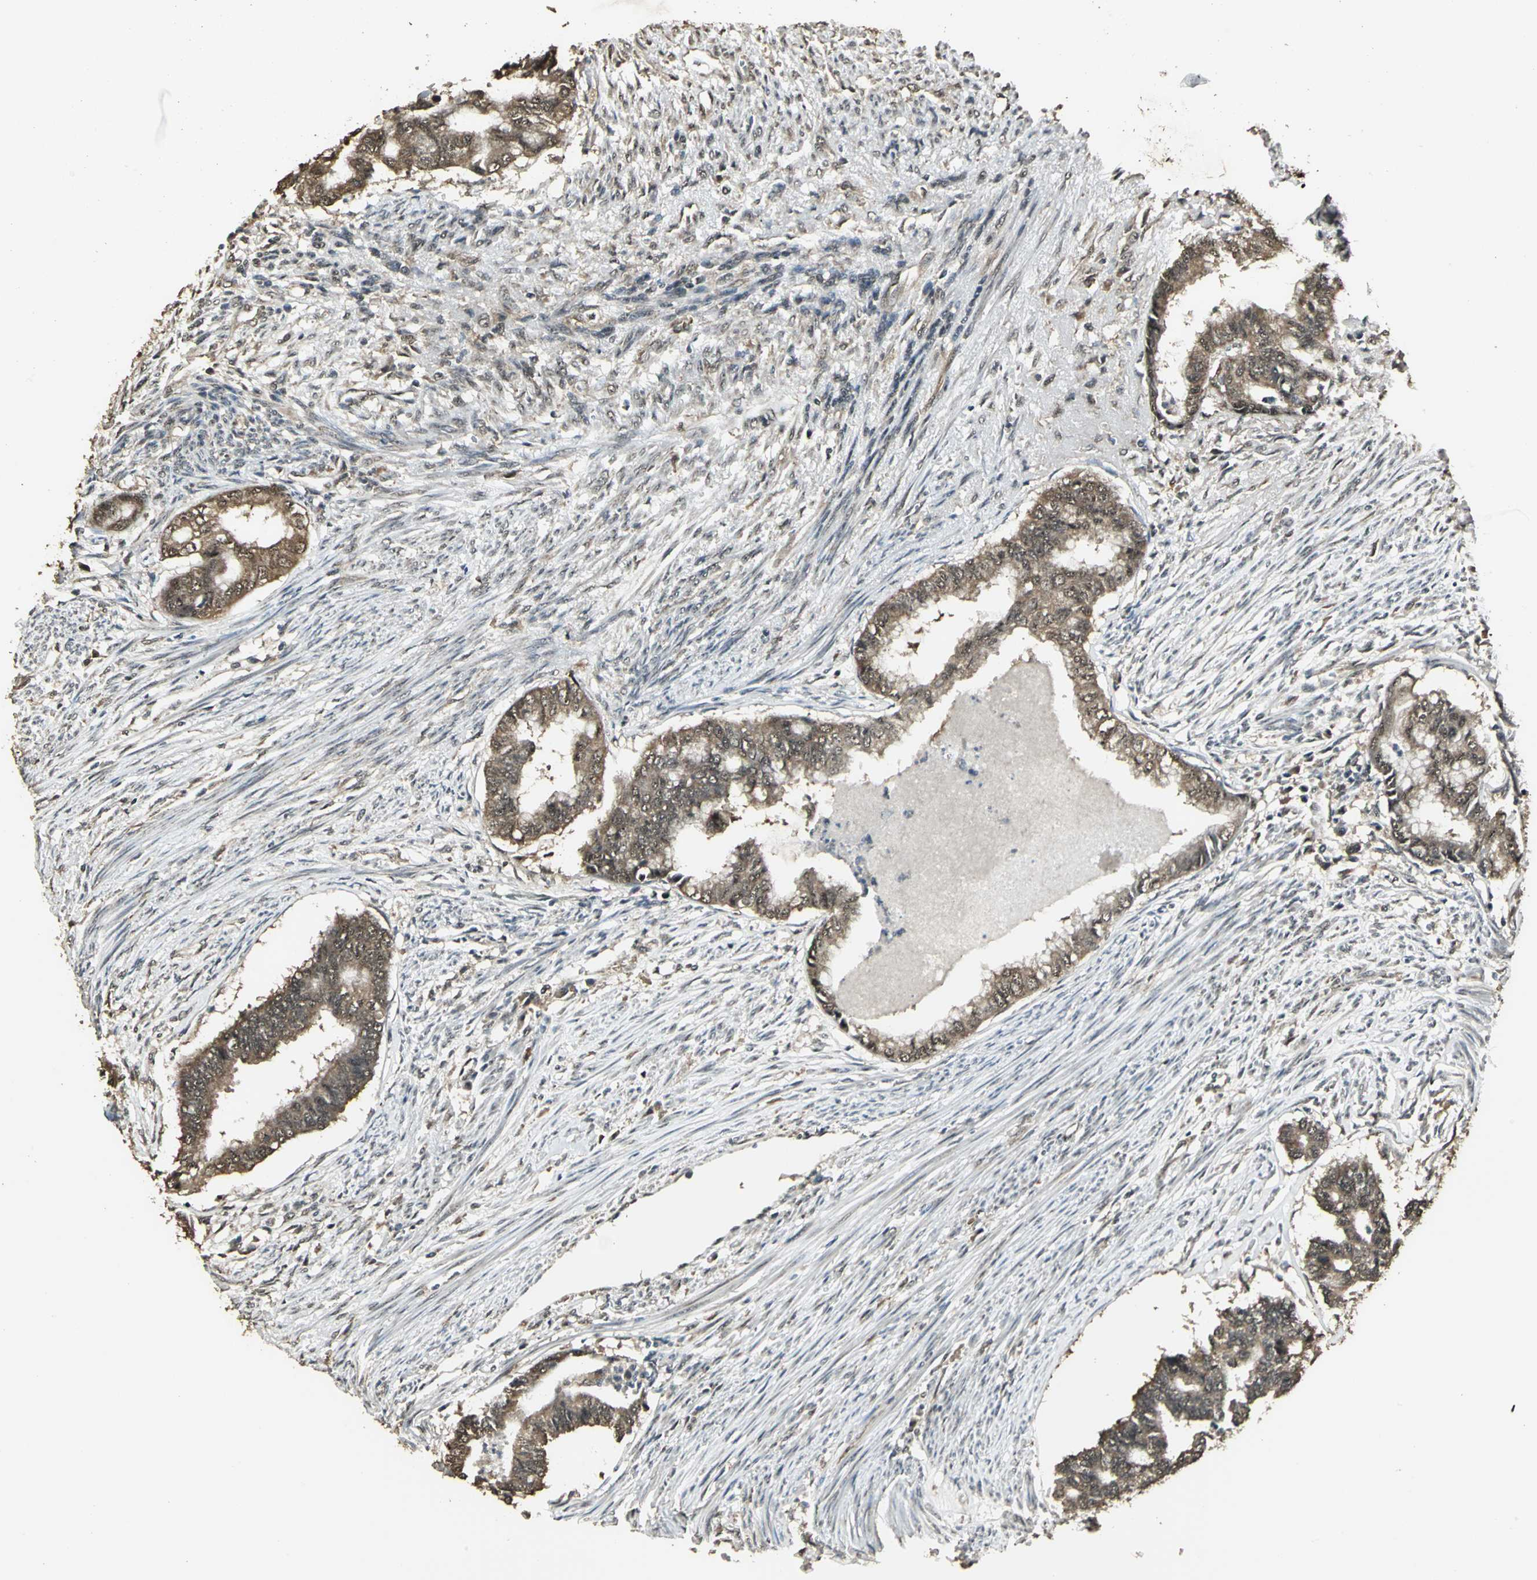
{"staining": {"intensity": "strong", "quantity": ">75%", "location": "cytoplasmic/membranous"}, "tissue": "endometrial cancer", "cell_type": "Tumor cells", "image_type": "cancer", "snomed": [{"axis": "morphology", "description": "Adenocarcinoma, NOS"}, {"axis": "topography", "description": "Endometrium"}], "caption": "Tumor cells reveal high levels of strong cytoplasmic/membranous expression in about >75% of cells in endometrial adenocarcinoma.", "gene": "UCHL5", "patient": {"sex": "female", "age": 79}}